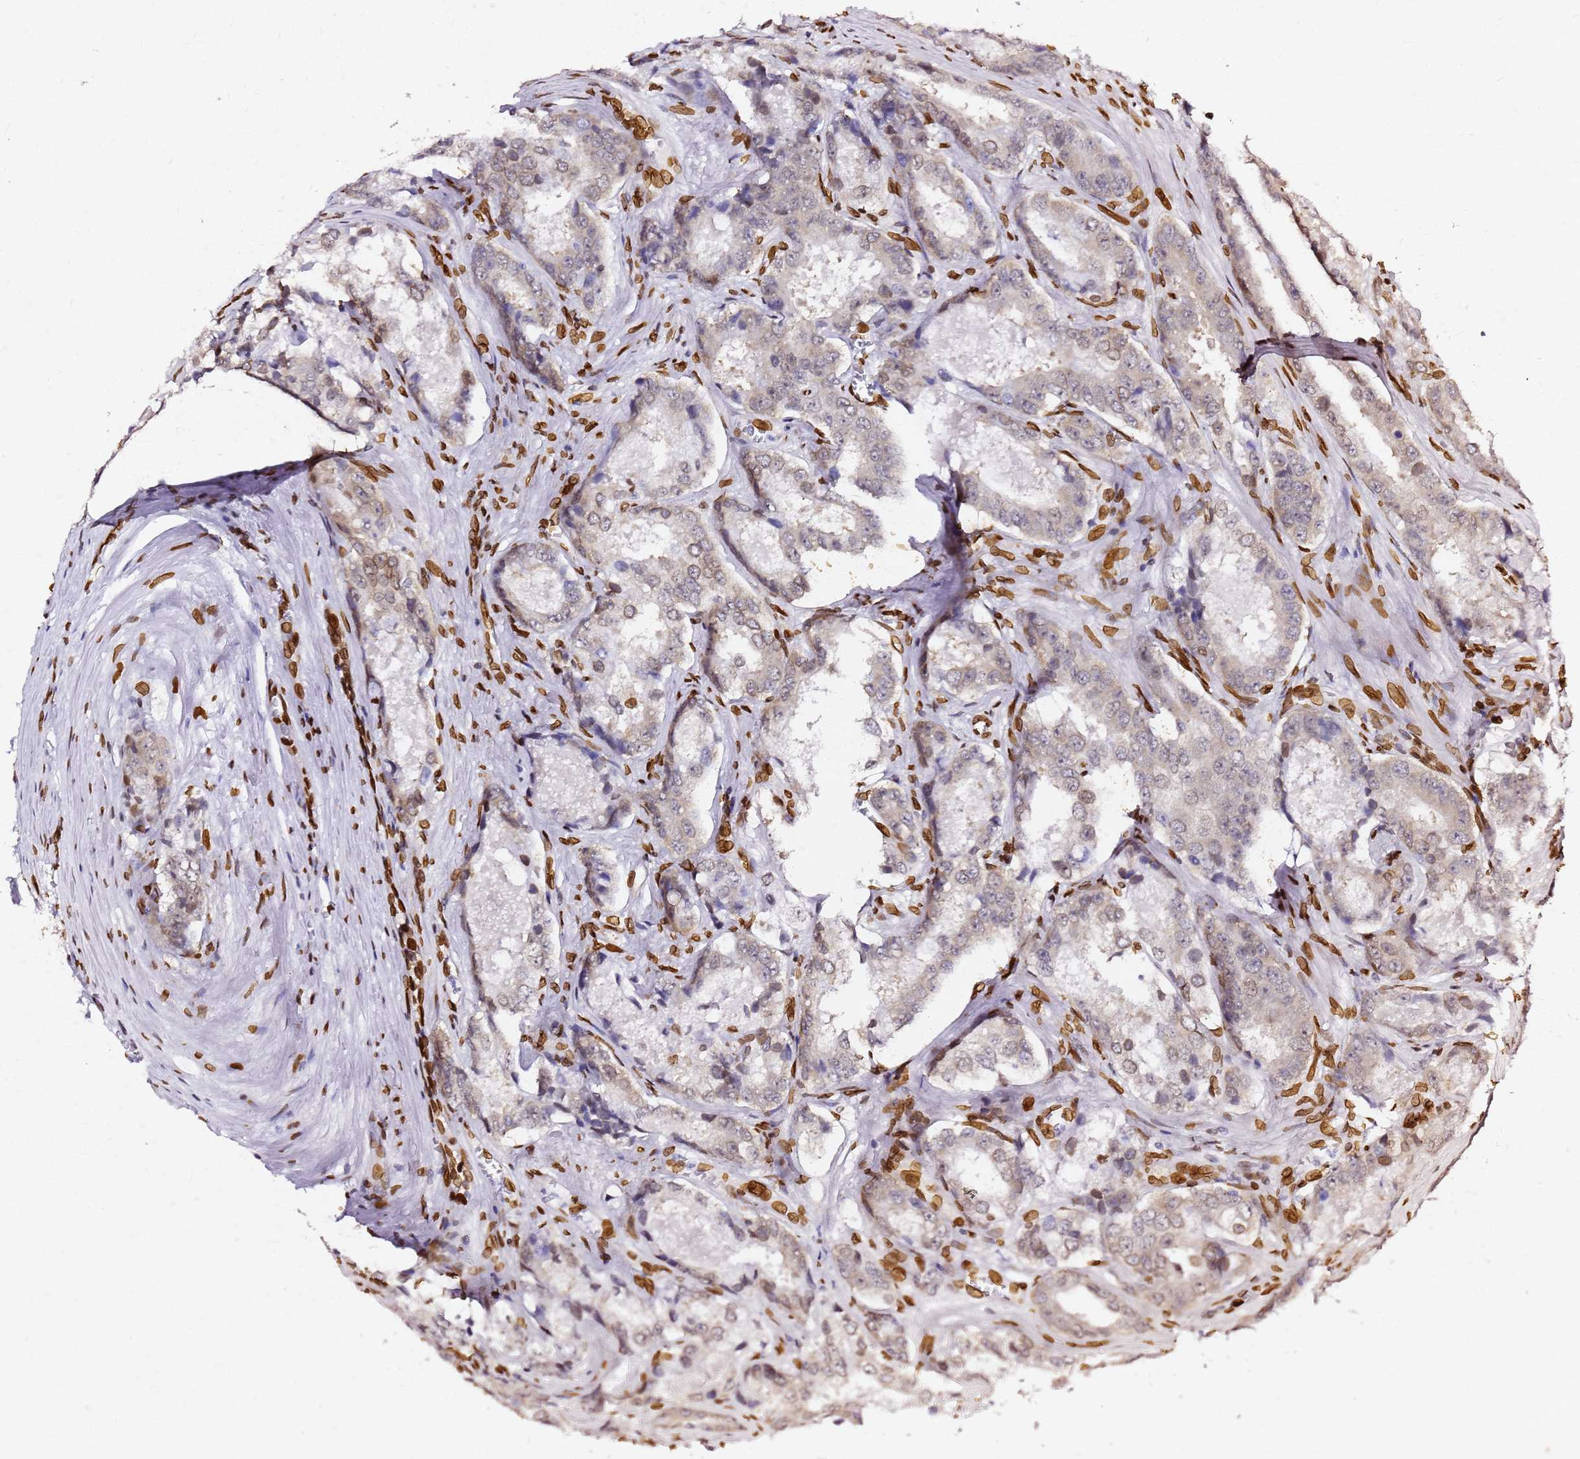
{"staining": {"intensity": "weak", "quantity": "<25%", "location": "cytoplasmic/membranous,nuclear"}, "tissue": "prostate cancer", "cell_type": "Tumor cells", "image_type": "cancer", "snomed": [{"axis": "morphology", "description": "Adenocarcinoma, Low grade"}, {"axis": "topography", "description": "Prostate"}], "caption": "This histopathology image is of prostate cancer (adenocarcinoma (low-grade)) stained with immunohistochemistry (IHC) to label a protein in brown with the nuclei are counter-stained blue. There is no positivity in tumor cells.", "gene": "C6orf141", "patient": {"sex": "male", "age": 68}}